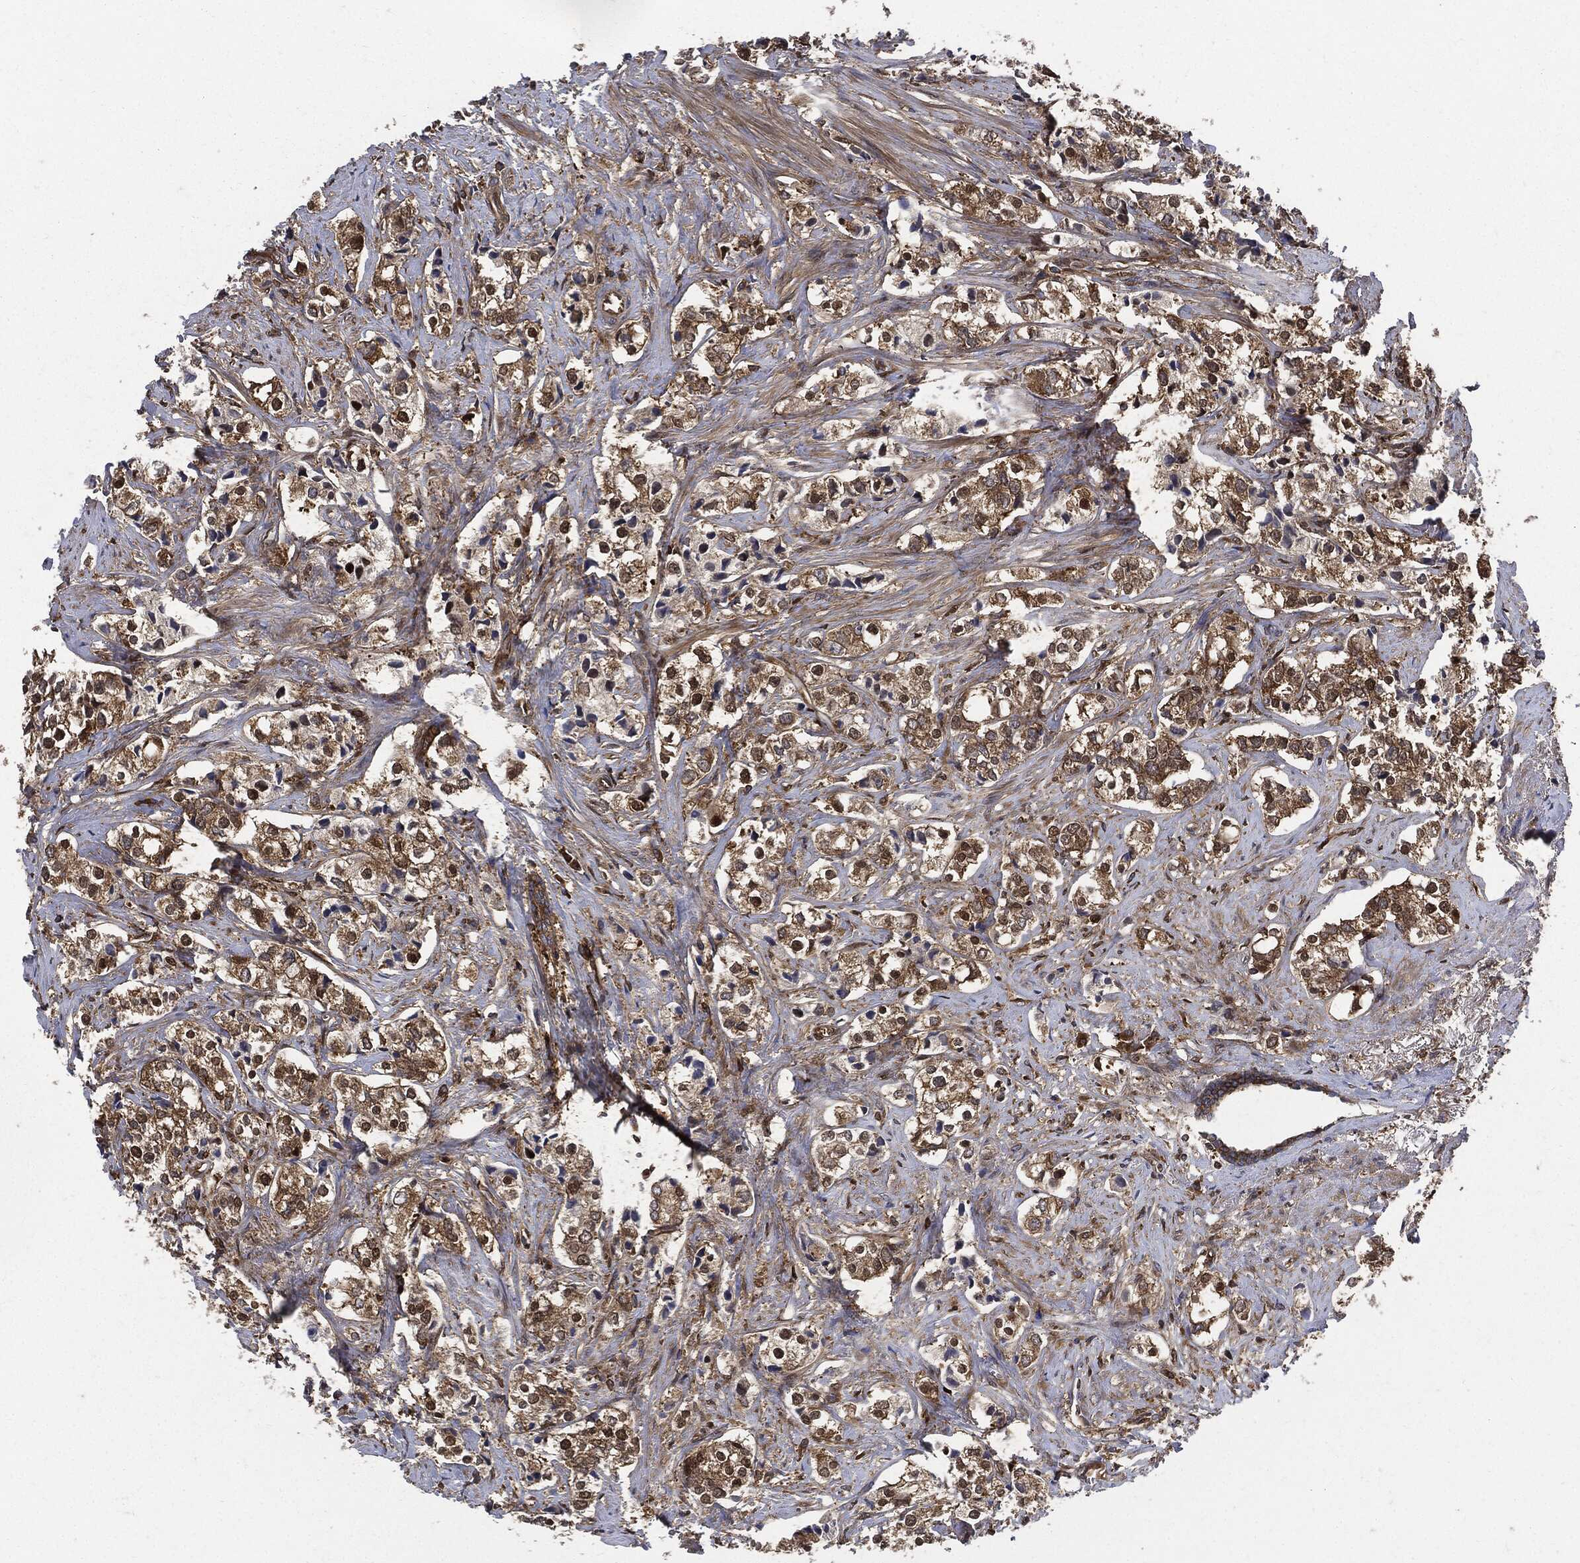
{"staining": {"intensity": "moderate", "quantity": ">75%", "location": "cytoplasmic/membranous"}, "tissue": "prostate cancer", "cell_type": "Tumor cells", "image_type": "cancer", "snomed": [{"axis": "morphology", "description": "Adenocarcinoma, NOS"}, {"axis": "topography", "description": "Prostate and seminal vesicle, NOS"}], "caption": "Moderate cytoplasmic/membranous positivity is seen in approximately >75% of tumor cells in prostate adenocarcinoma. (Brightfield microscopy of DAB IHC at high magnification).", "gene": "XPNPEP1", "patient": {"sex": "male", "age": 63}}